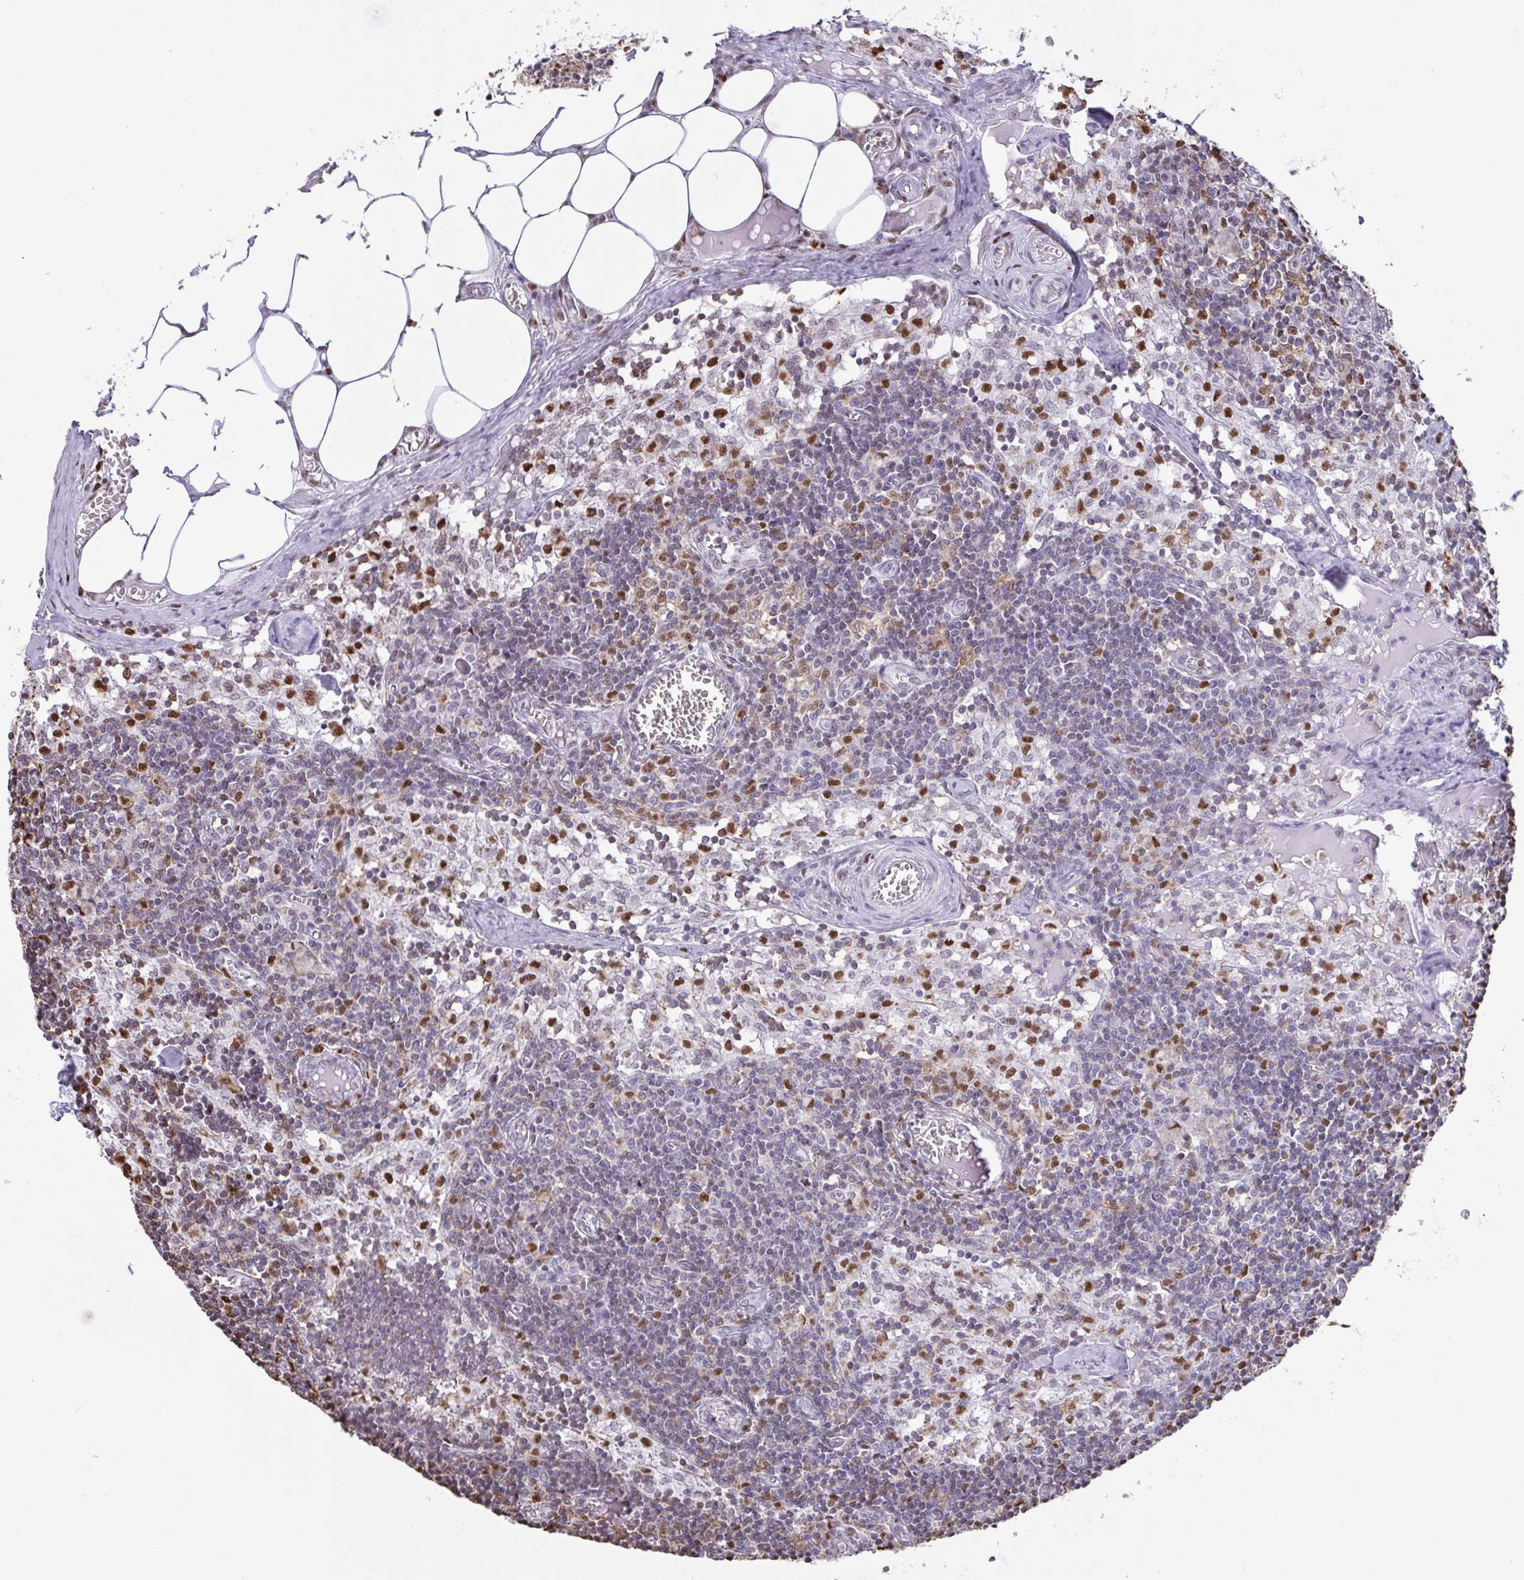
{"staining": {"intensity": "moderate", "quantity": "<25%", "location": "nuclear"}, "tissue": "lymph node", "cell_type": "Germinal center cells", "image_type": "normal", "snomed": [{"axis": "morphology", "description": "Normal tissue, NOS"}, {"axis": "topography", "description": "Lymph node"}], "caption": "IHC of benign lymph node exhibits low levels of moderate nuclear staining in approximately <25% of germinal center cells.", "gene": "BTBD10", "patient": {"sex": "female", "age": 31}}